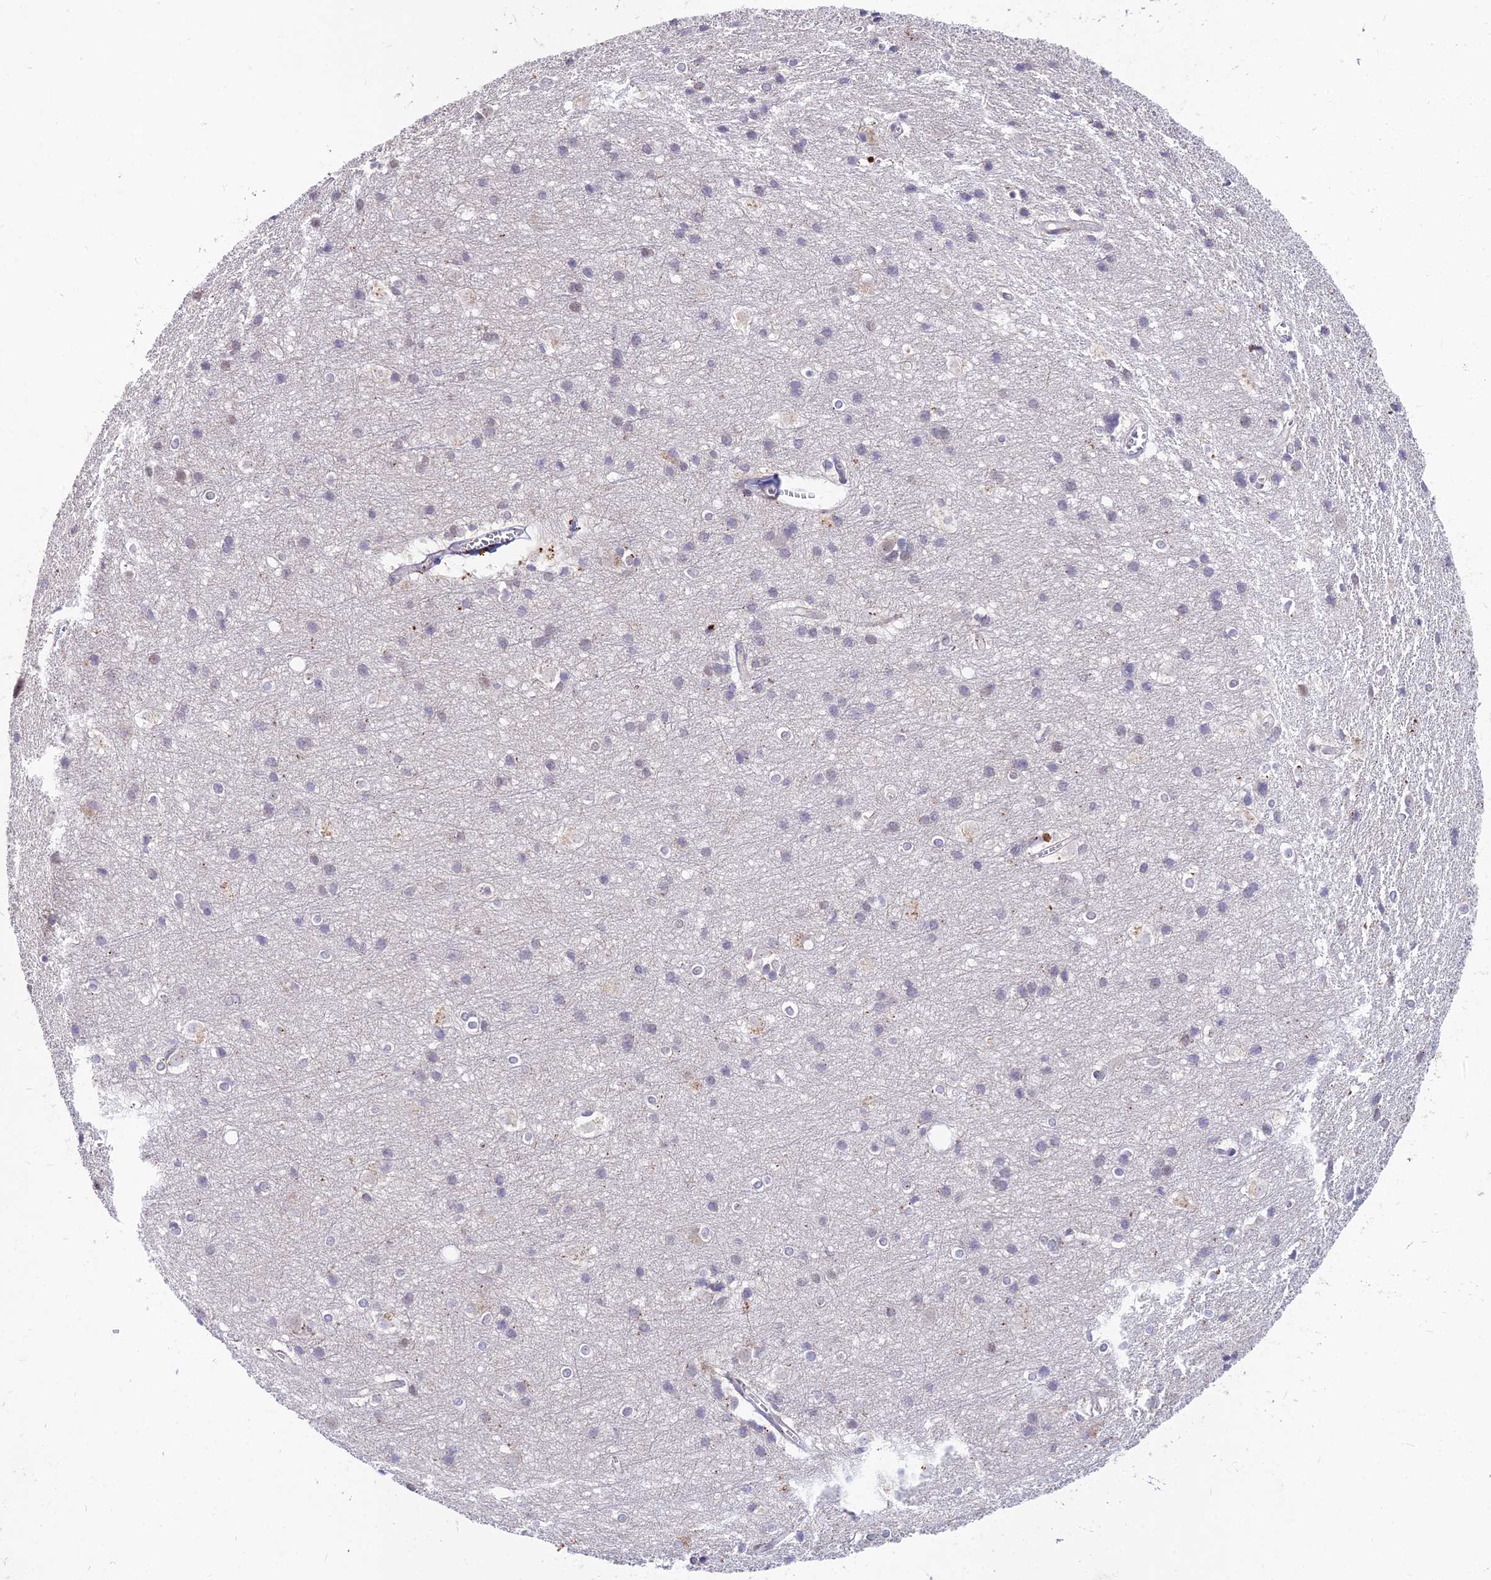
{"staining": {"intensity": "negative", "quantity": "none", "location": "none"}, "tissue": "cerebral cortex", "cell_type": "Endothelial cells", "image_type": "normal", "snomed": [{"axis": "morphology", "description": "Normal tissue, NOS"}, {"axis": "topography", "description": "Cerebral cortex"}], "caption": "DAB (3,3'-diaminobenzidine) immunohistochemical staining of normal human cerebral cortex demonstrates no significant expression in endothelial cells.", "gene": "WDR43", "patient": {"sex": "male", "age": 54}}